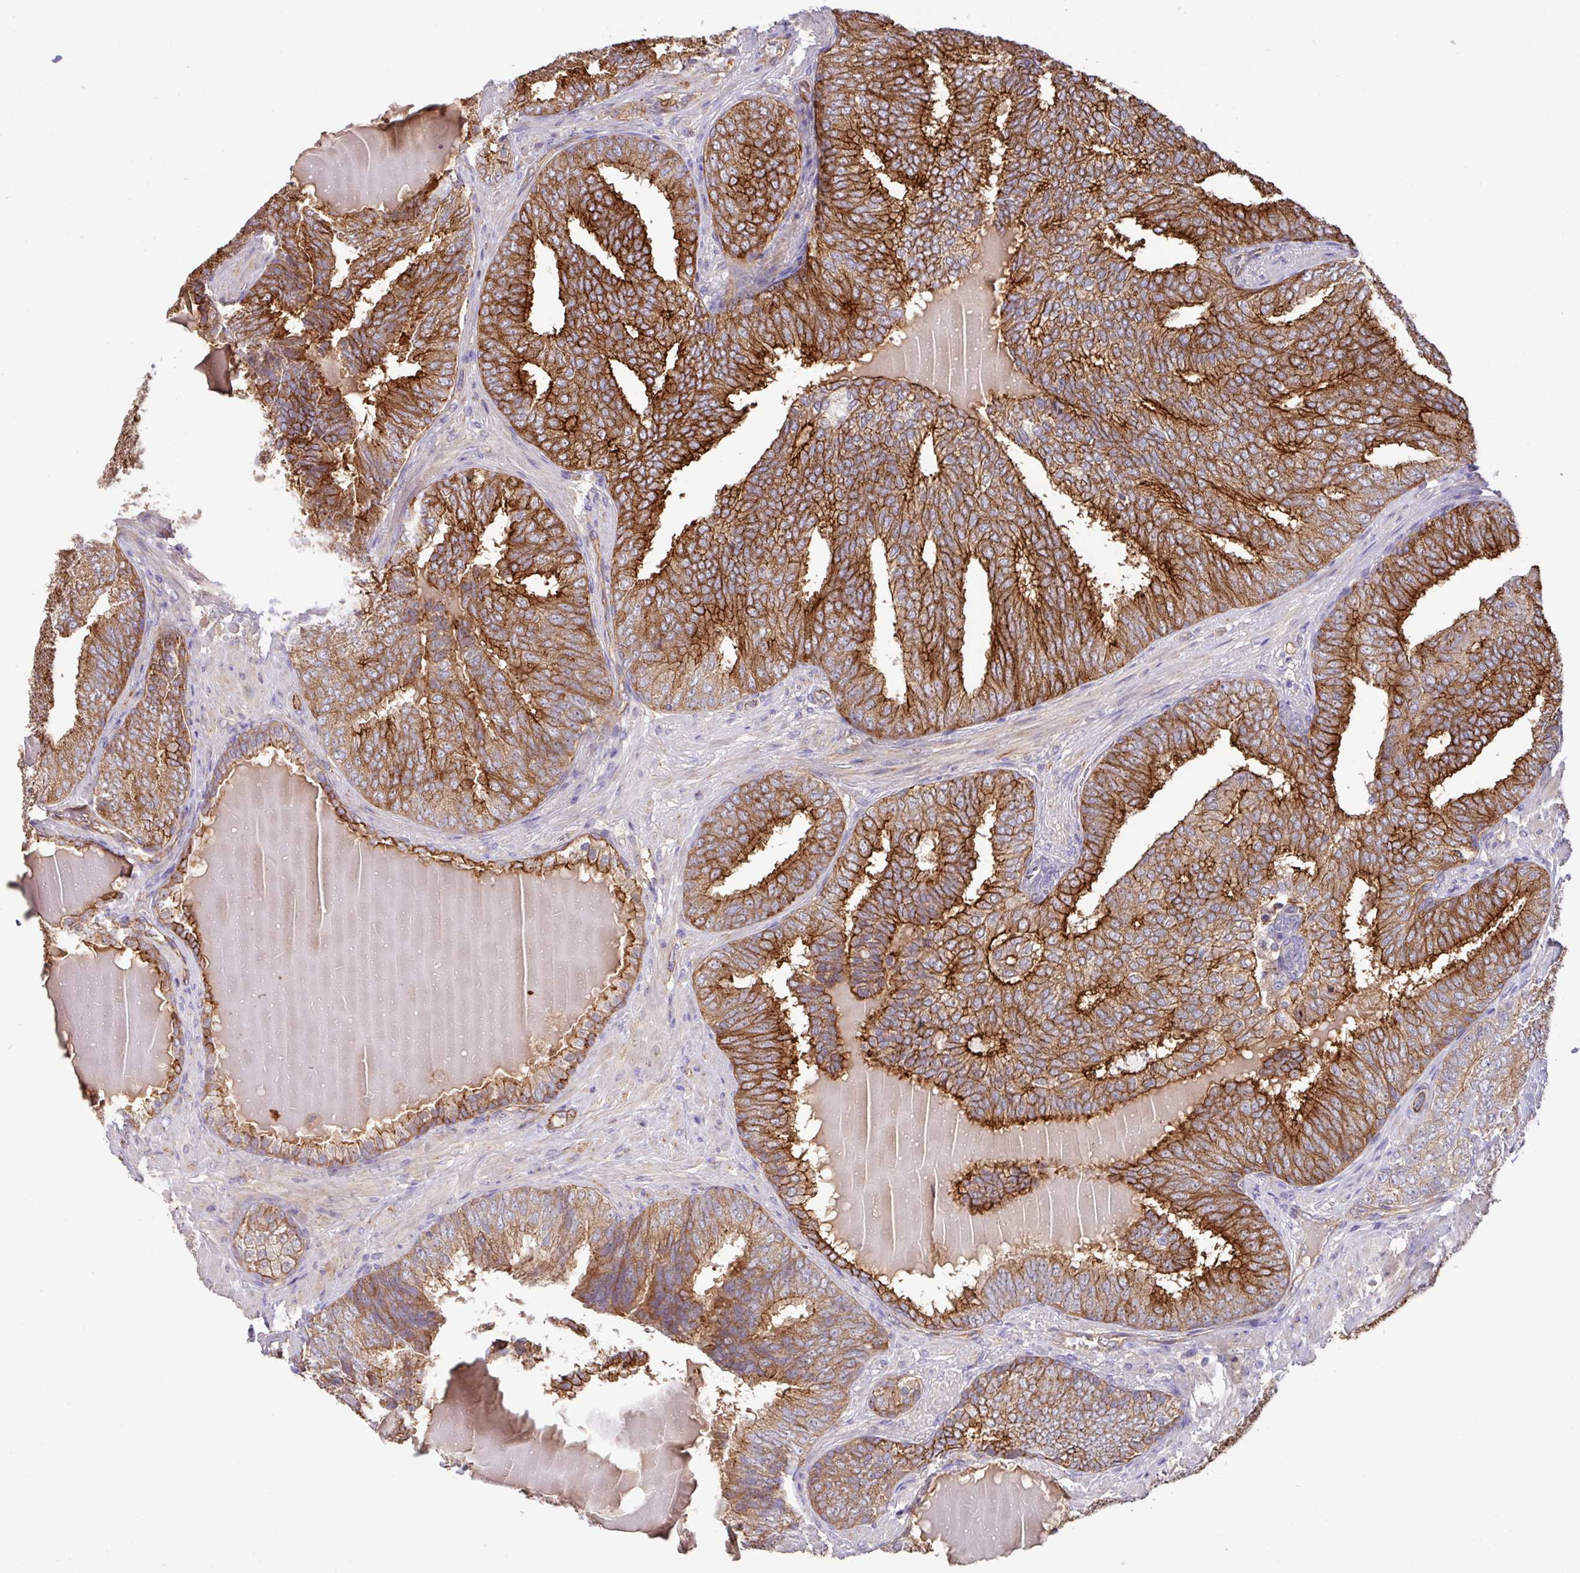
{"staining": {"intensity": "strong", "quantity": ">75%", "location": "cytoplasmic/membranous"}, "tissue": "prostate cancer", "cell_type": "Tumor cells", "image_type": "cancer", "snomed": [{"axis": "morphology", "description": "Adenocarcinoma, High grade"}, {"axis": "topography", "description": "Prostate"}], "caption": "A histopathology image of prostate cancer stained for a protein demonstrates strong cytoplasmic/membranous brown staining in tumor cells.", "gene": "LRRC53", "patient": {"sex": "male", "age": 72}}